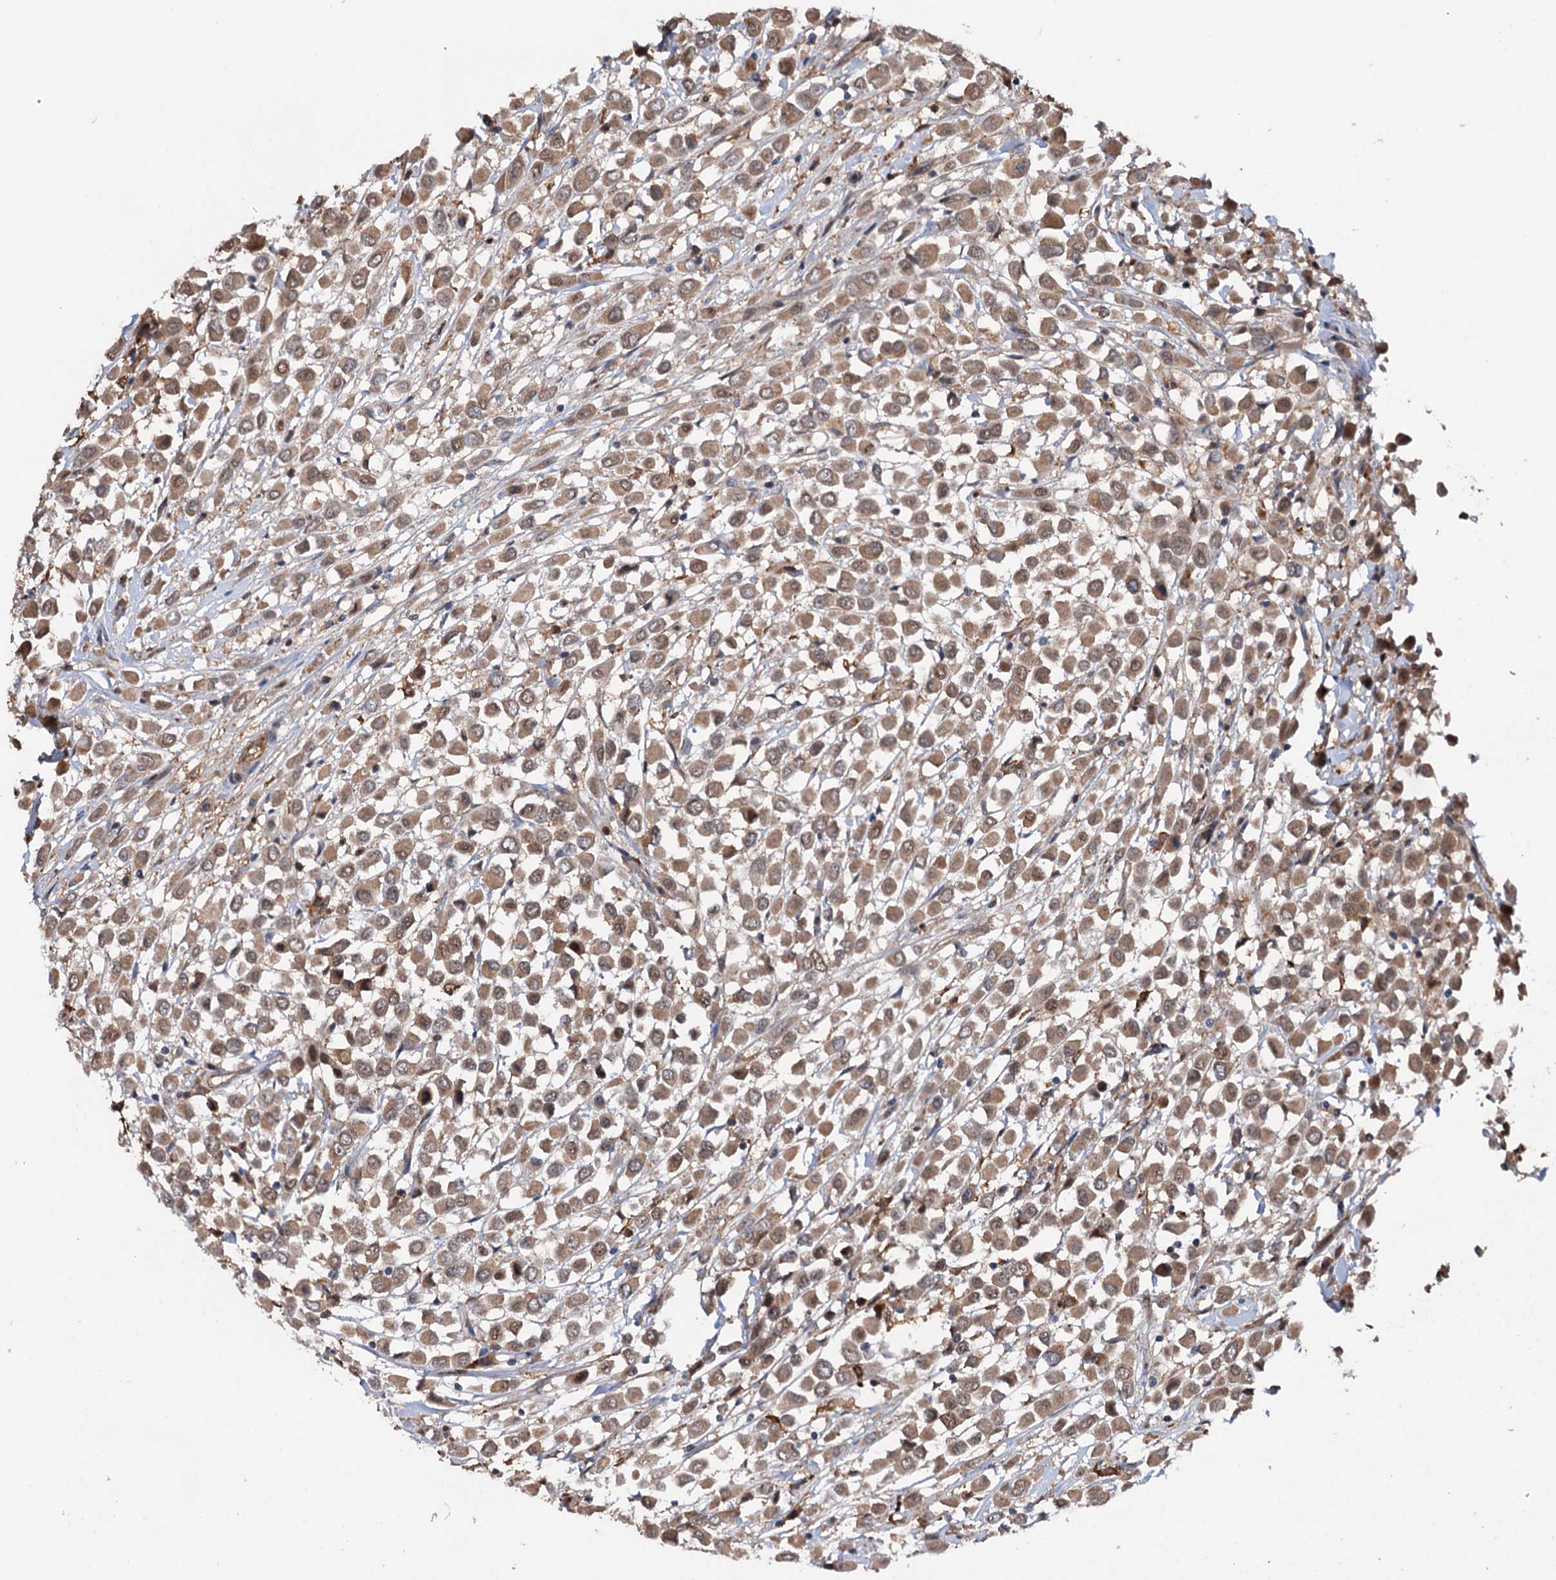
{"staining": {"intensity": "moderate", "quantity": ">75%", "location": "cytoplasmic/membranous,nuclear"}, "tissue": "breast cancer", "cell_type": "Tumor cells", "image_type": "cancer", "snomed": [{"axis": "morphology", "description": "Duct carcinoma"}, {"axis": "topography", "description": "Breast"}], "caption": "Immunohistochemistry (IHC) photomicrograph of human breast cancer (intraductal carcinoma) stained for a protein (brown), which reveals medium levels of moderate cytoplasmic/membranous and nuclear expression in about >75% of tumor cells.", "gene": "NCAPD2", "patient": {"sex": "female", "age": 61}}